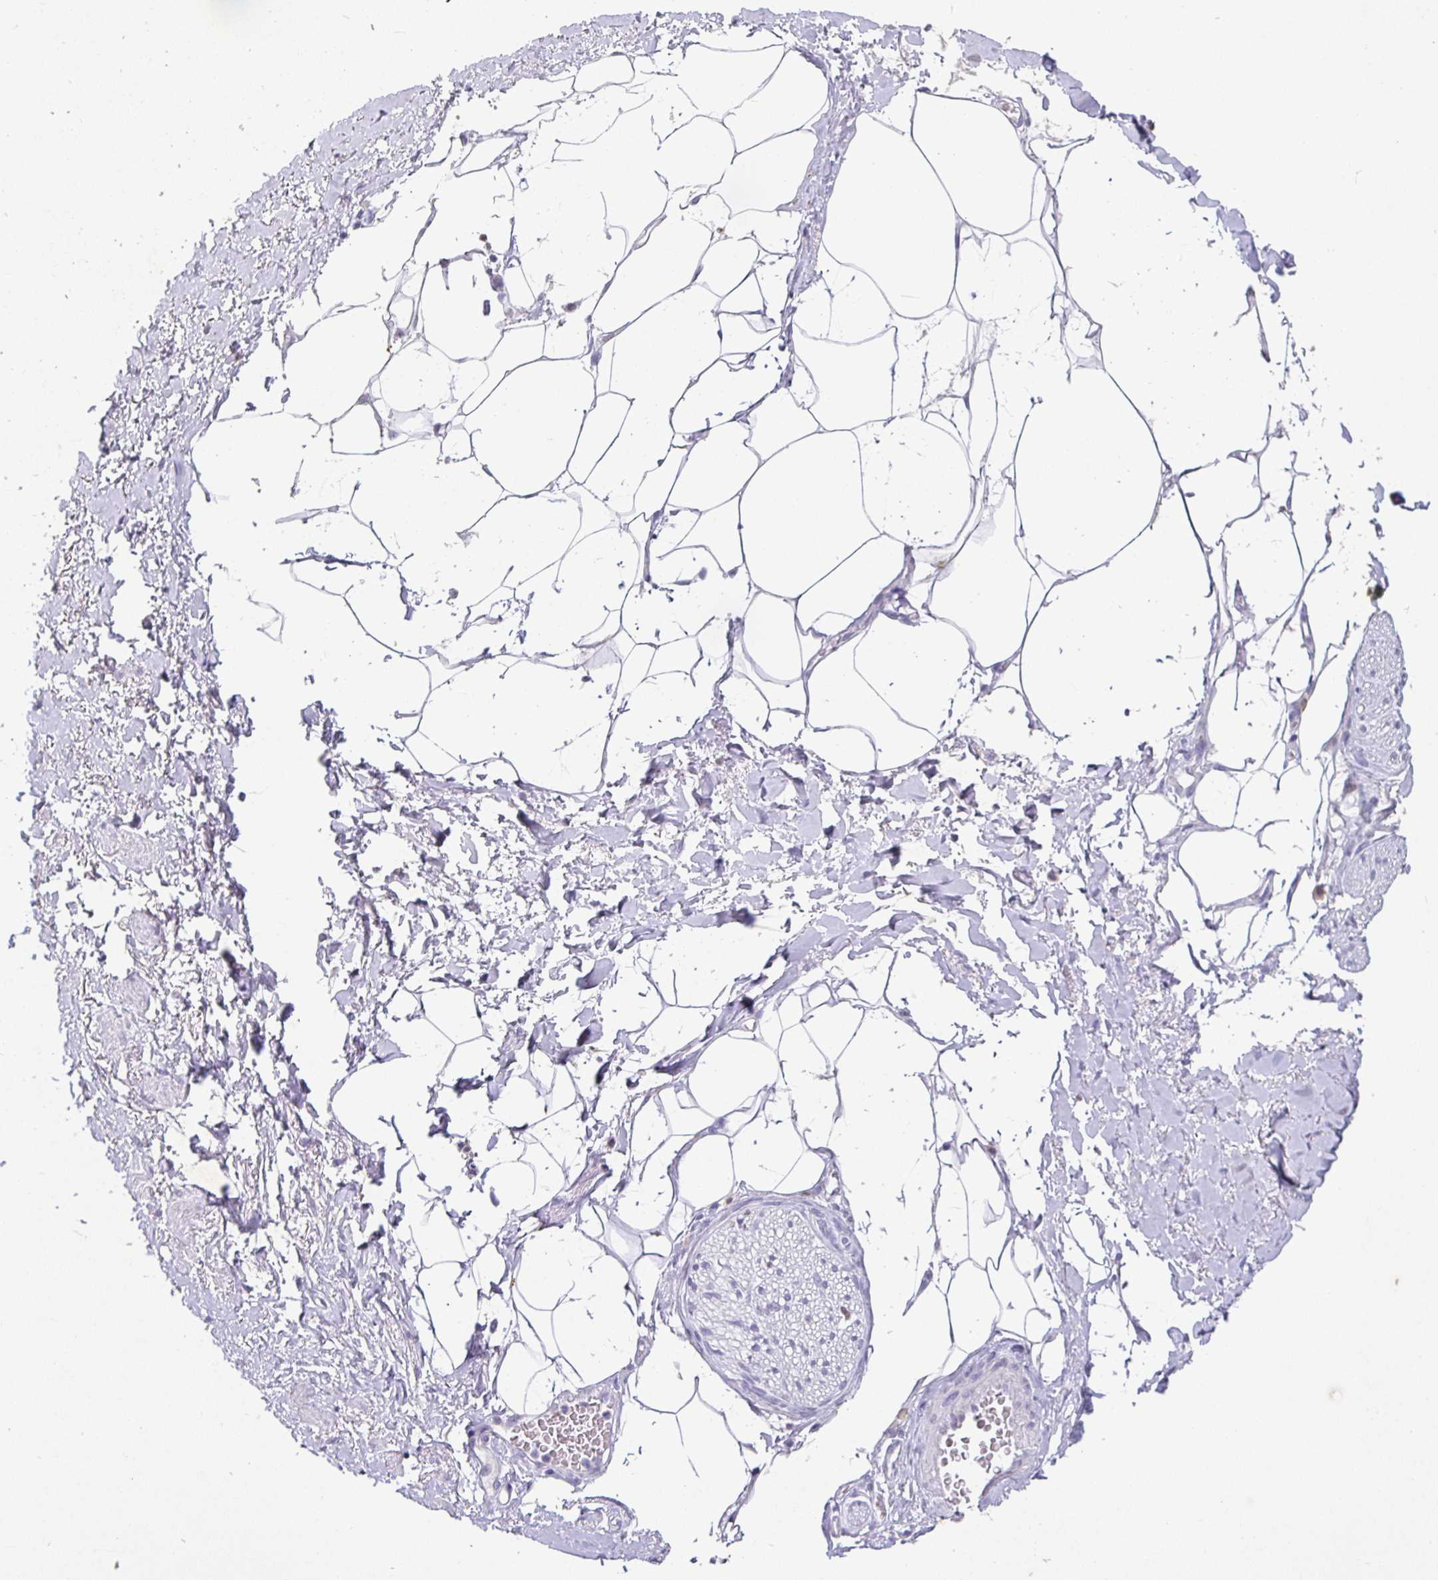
{"staining": {"intensity": "negative", "quantity": "none", "location": "none"}, "tissue": "adipose tissue", "cell_type": "Adipocytes", "image_type": "normal", "snomed": [{"axis": "morphology", "description": "Normal tissue, NOS"}, {"axis": "topography", "description": "Vagina"}, {"axis": "topography", "description": "Peripheral nerve tissue"}], "caption": "Benign adipose tissue was stained to show a protein in brown. There is no significant staining in adipocytes. The staining was performed using DAB (3,3'-diaminobenzidine) to visualize the protein expression in brown, while the nuclei were stained in blue with hematoxylin (Magnification: 20x).", "gene": "SATB1", "patient": {"sex": "female", "age": 71}}